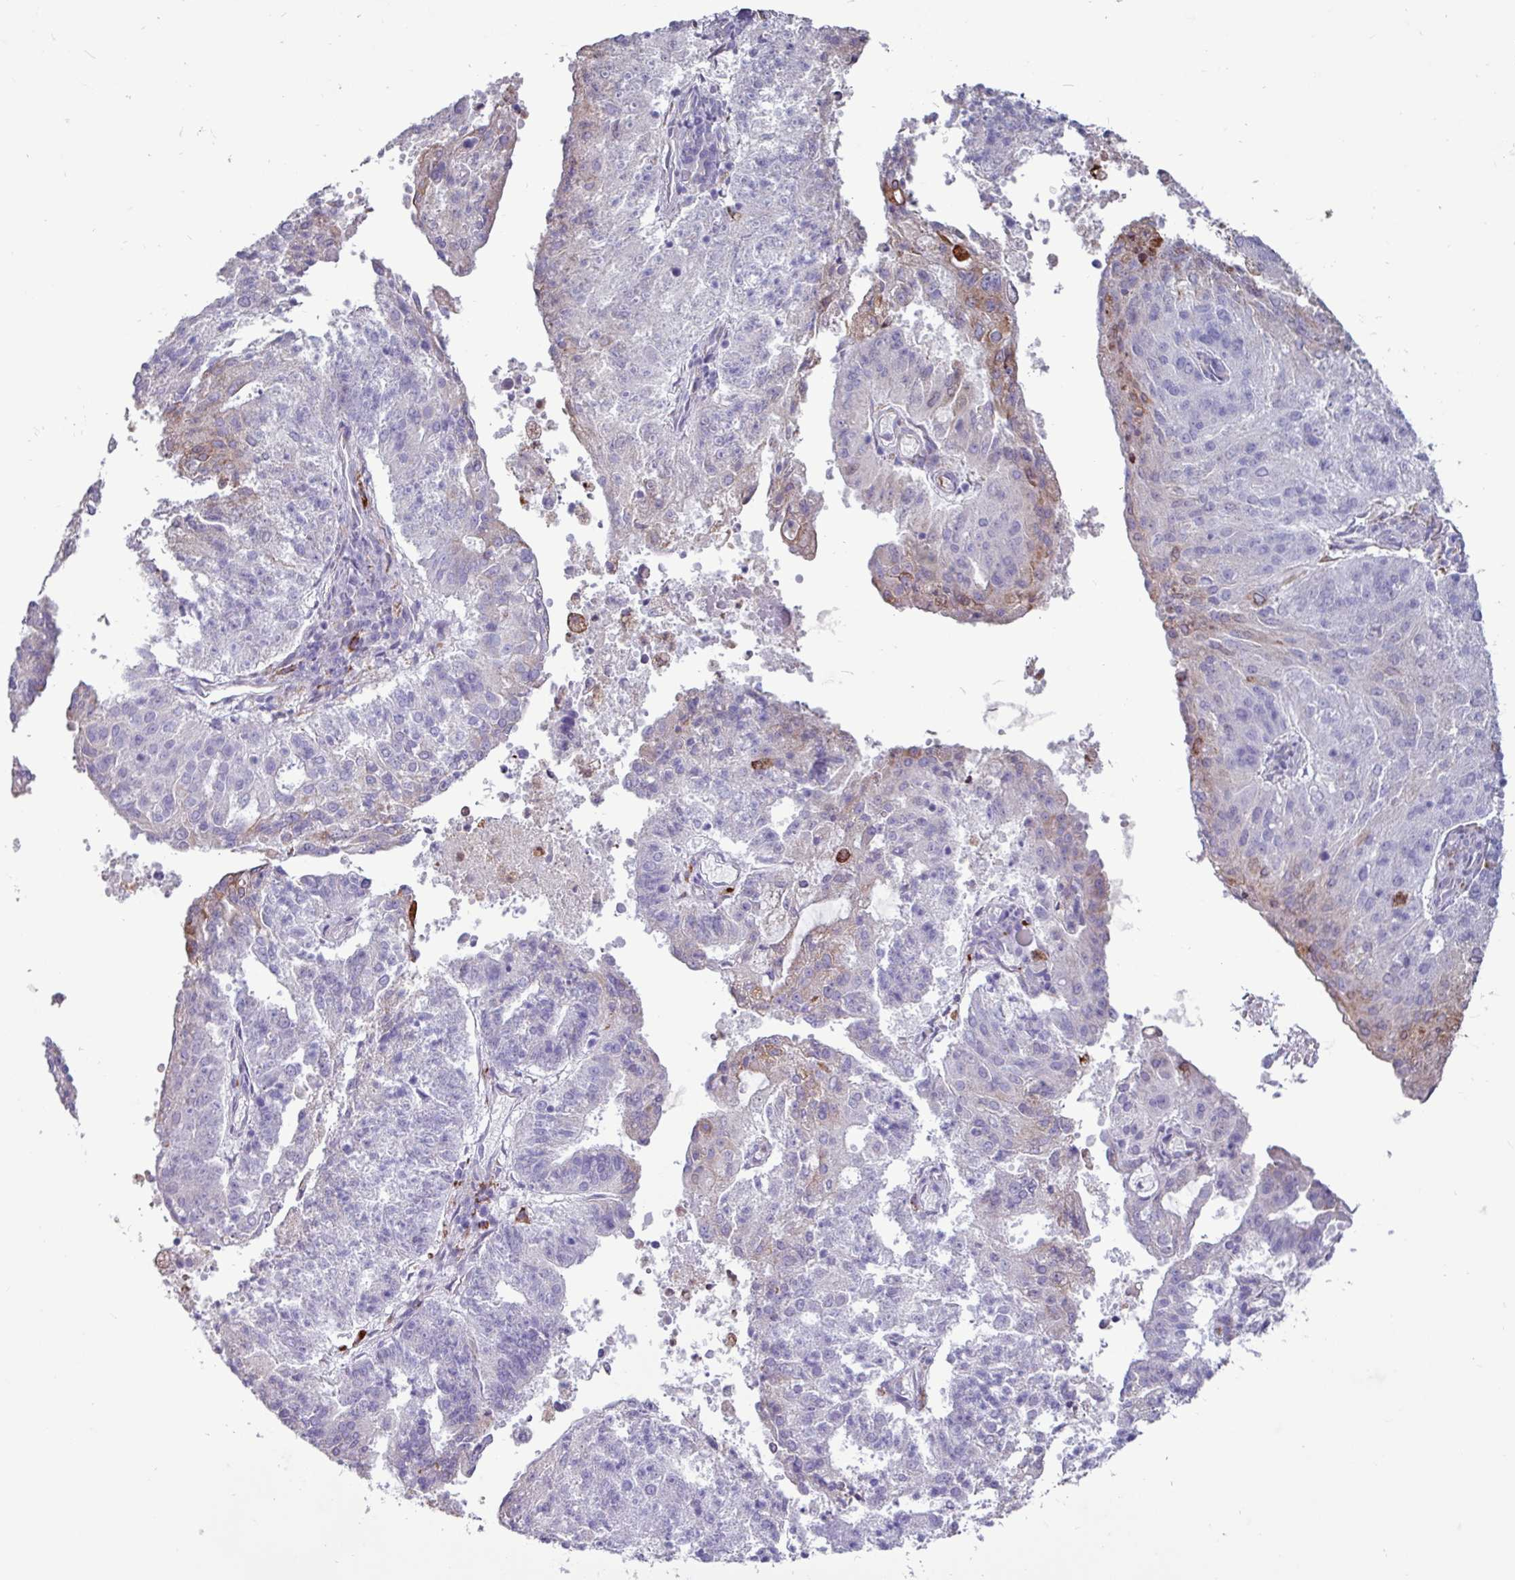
{"staining": {"intensity": "weak", "quantity": "<25%", "location": "cytoplasmic/membranous"}, "tissue": "endometrial cancer", "cell_type": "Tumor cells", "image_type": "cancer", "snomed": [{"axis": "morphology", "description": "Adenocarcinoma, NOS"}, {"axis": "topography", "description": "Endometrium"}], "caption": "This is a image of immunohistochemistry staining of endometrial adenocarcinoma, which shows no expression in tumor cells.", "gene": "PPP1R35", "patient": {"sex": "female", "age": 82}}